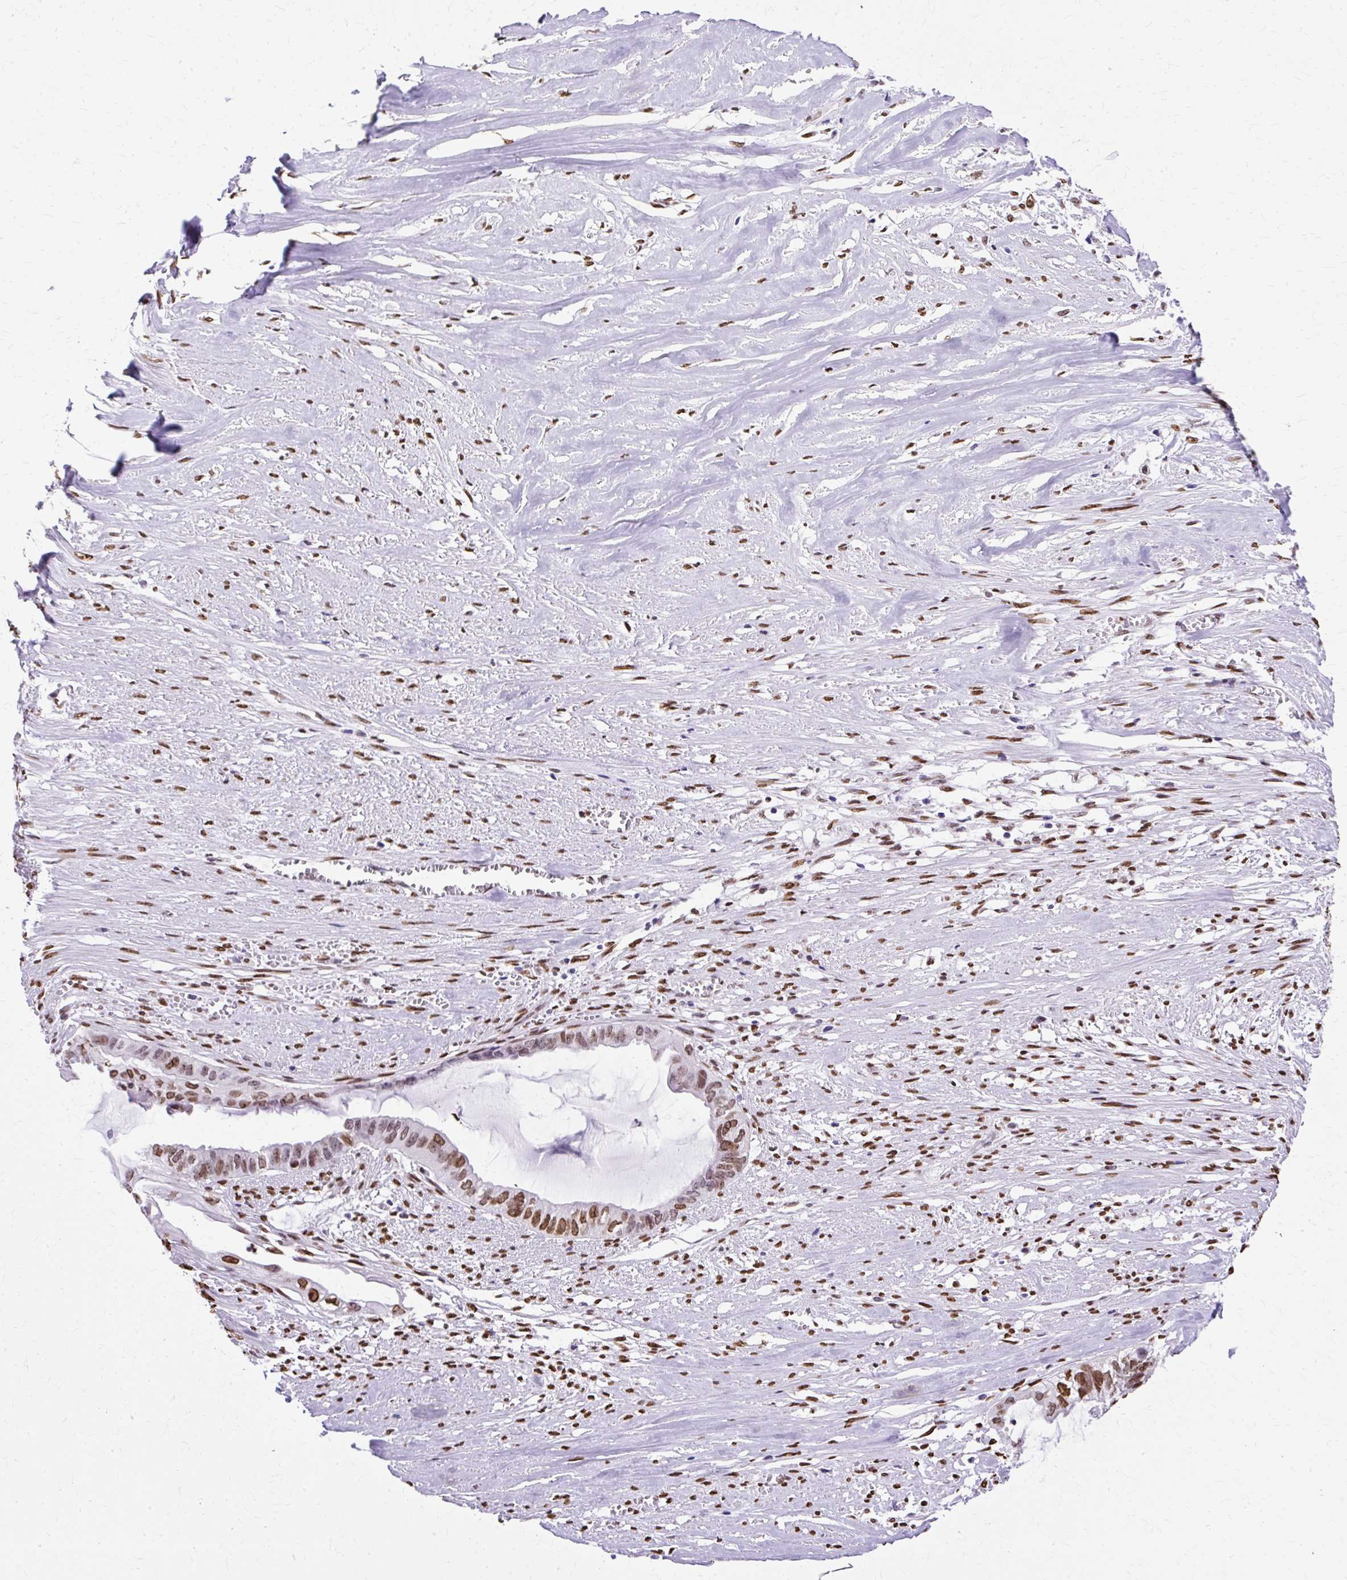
{"staining": {"intensity": "moderate", "quantity": ">75%", "location": "nuclear"}, "tissue": "ovarian cancer", "cell_type": "Tumor cells", "image_type": "cancer", "snomed": [{"axis": "morphology", "description": "Cystadenocarcinoma, serous, NOS"}, {"axis": "topography", "description": "Ovary"}], "caption": "Brown immunohistochemical staining in human ovarian serous cystadenocarcinoma reveals moderate nuclear expression in about >75% of tumor cells.", "gene": "TMEM184C", "patient": {"sex": "female", "age": 84}}